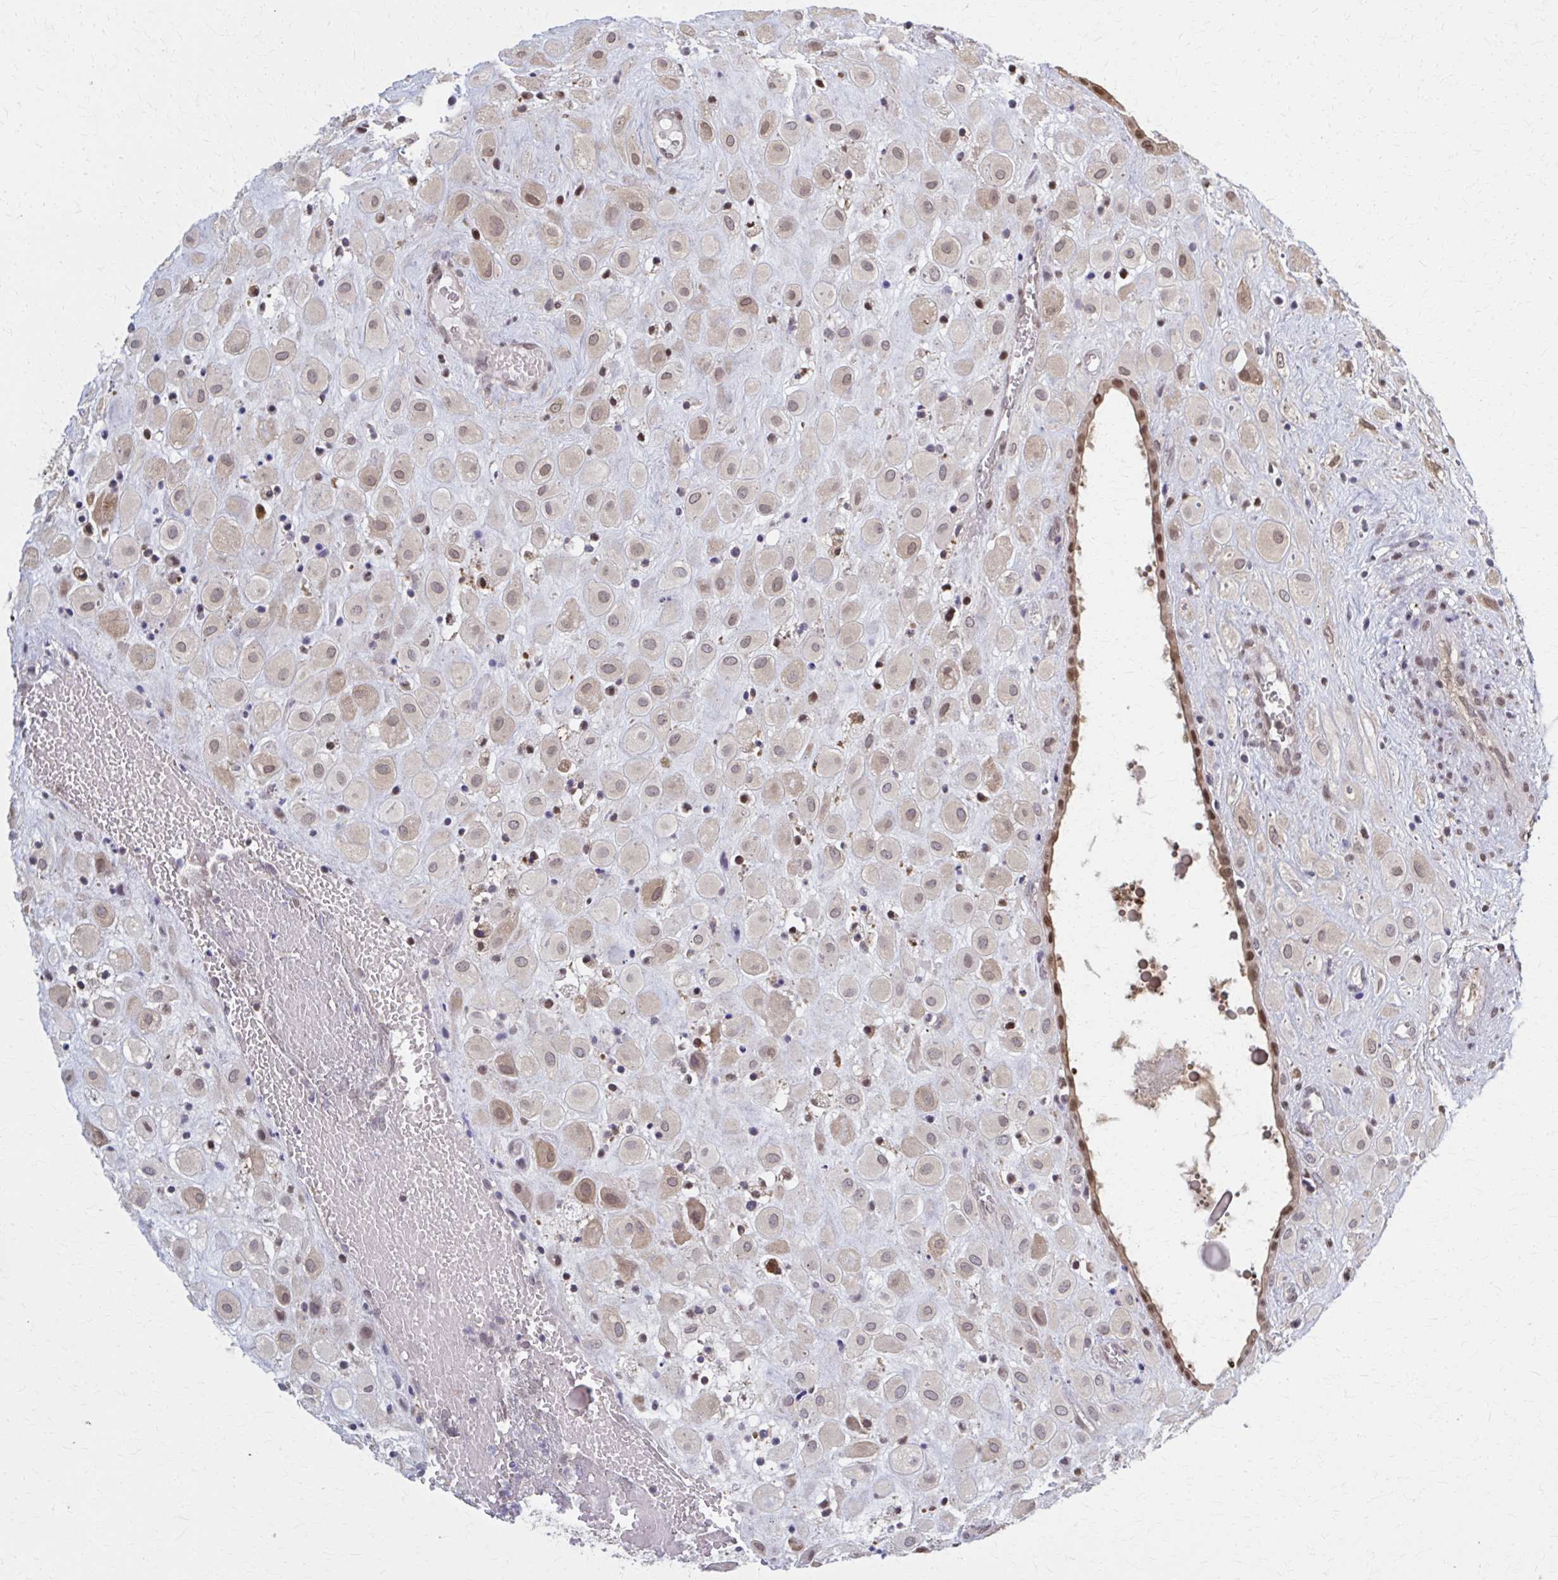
{"staining": {"intensity": "weak", "quantity": ">75%", "location": "nuclear"}, "tissue": "placenta", "cell_type": "Decidual cells", "image_type": "normal", "snomed": [{"axis": "morphology", "description": "Normal tissue, NOS"}, {"axis": "topography", "description": "Placenta"}], "caption": "A low amount of weak nuclear positivity is identified in approximately >75% of decidual cells in unremarkable placenta. (IHC, brightfield microscopy, high magnification).", "gene": "MDH1", "patient": {"sex": "female", "age": 24}}